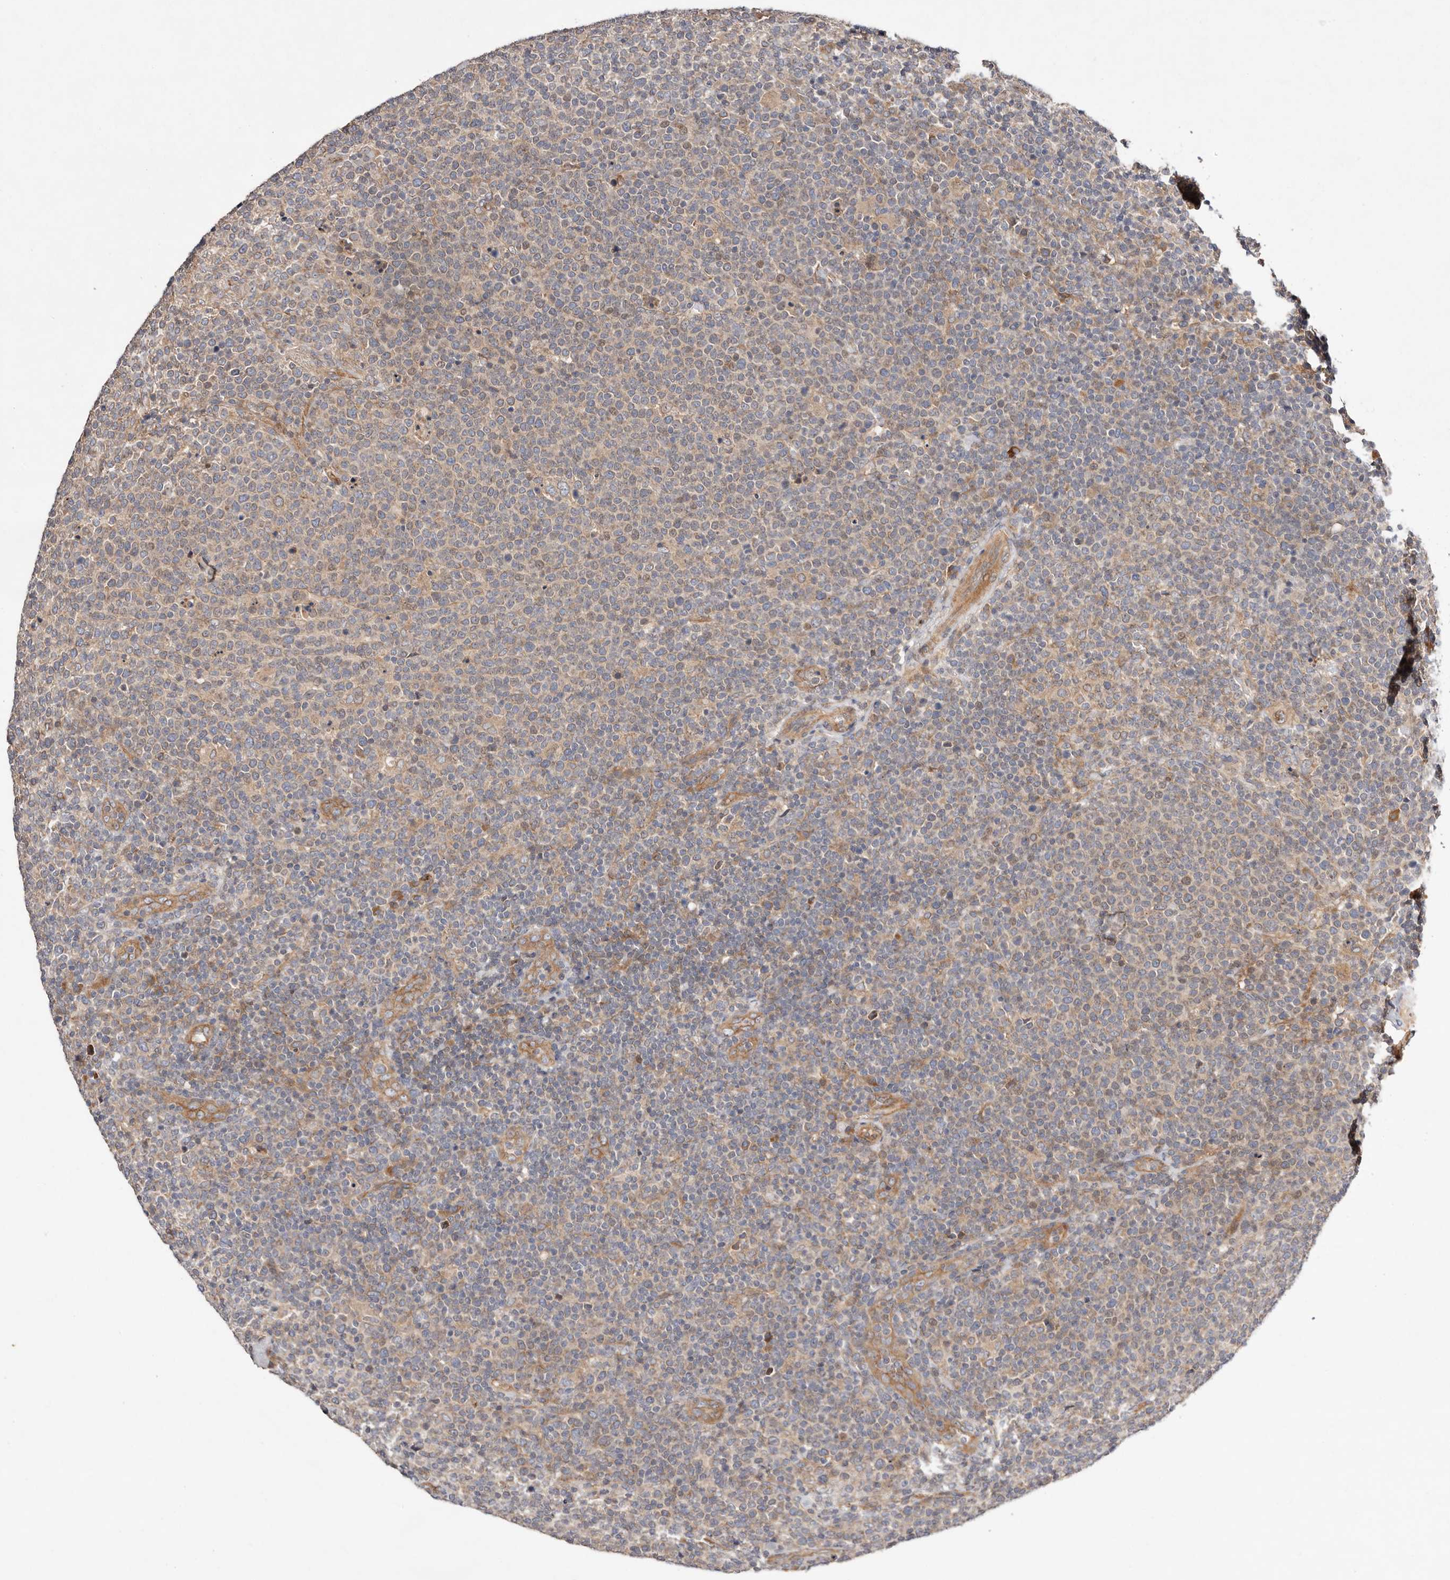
{"staining": {"intensity": "weak", "quantity": ">75%", "location": "cytoplasmic/membranous"}, "tissue": "lymphoma", "cell_type": "Tumor cells", "image_type": "cancer", "snomed": [{"axis": "morphology", "description": "Malignant lymphoma, non-Hodgkin's type, High grade"}, {"axis": "topography", "description": "Lymph node"}], "caption": "Immunohistochemical staining of high-grade malignant lymphoma, non-Hodgkin's type reveals weak cytoplasmic/membranous protein positivity in about >75% of tumor cells. The protein of interest is shown in brown color, while the nuclei are stained blue.", "gene": "MACF1", "patient": {"sex": "male", "age": 61}}